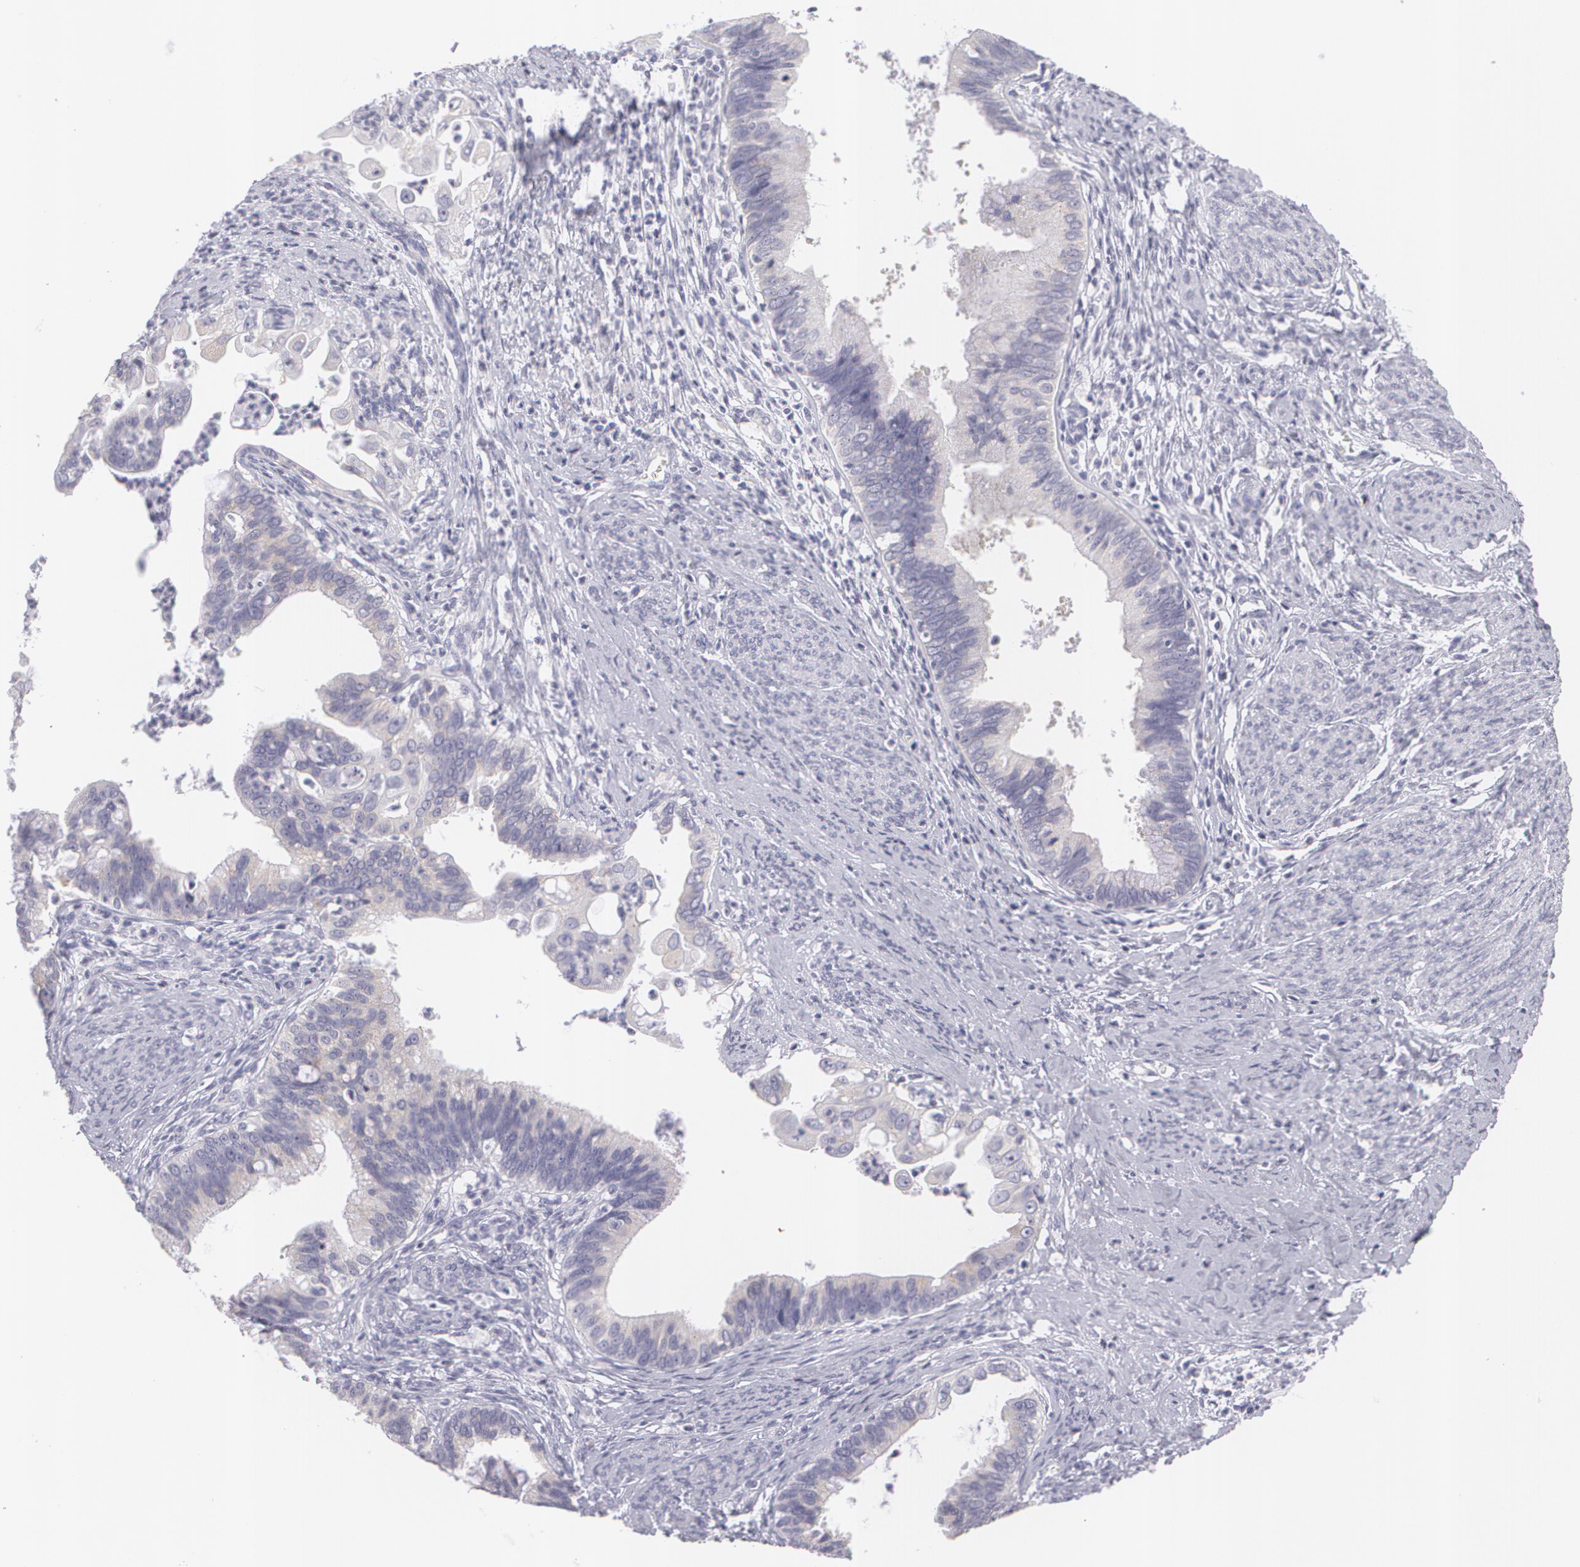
{"staining": {"intensity": "negative", "quantity": "none", "location": "none"}, "tissue": "cervical cancer", "cell_type": "Tumor cells", "image_type": "cancer", "snomed": [{"axis": "morphology", "description": "Adenocarcinoma, NOS"}, {"axis": "topography", "description": "Cervix"}], "caption": "Cervical cancer stained for a protein using IHC displays no staining tumor cells.", "gene": "MBNL3", "patient": {"sex": "female", "age": 47}}